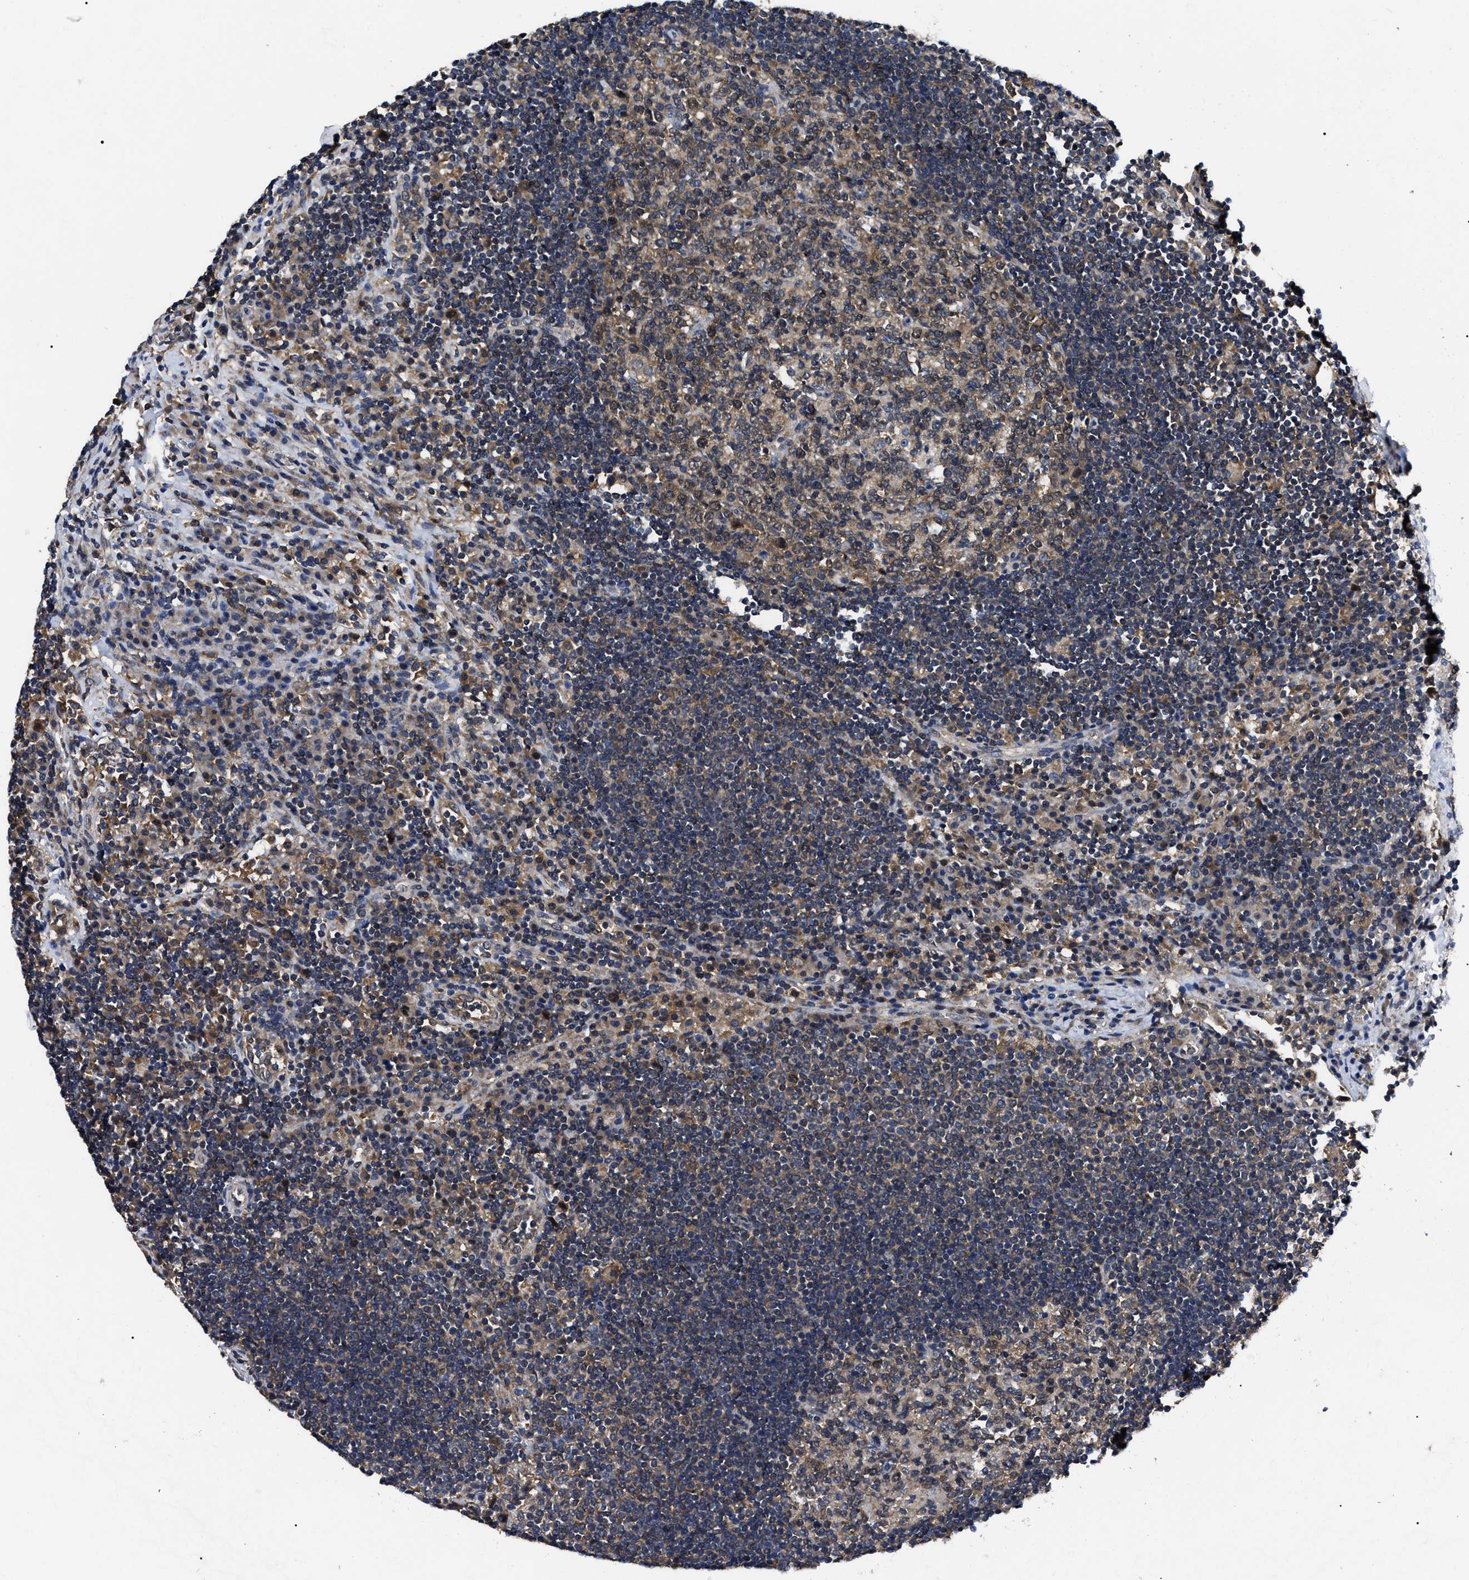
{"staining": {"intensity": "moderate", "quantity": ">75%", "location": "cytoplasmic/membranous"}, "tissue": "lymph node", "cell_type": "Germinal center cells", "image_type": "normal", "snomed": [{"axis": "morphology", "description": "Normal tissue, NOS"}, {"axis": "topography", "description": "Lymph node"}], "caption": "A brown stain shows moderate cytoplasmic/membranous expression of a protein in germinal center cells of normal lymph node.", "gene": "GET4", "patient": {"sex": "female", "age": 53}}